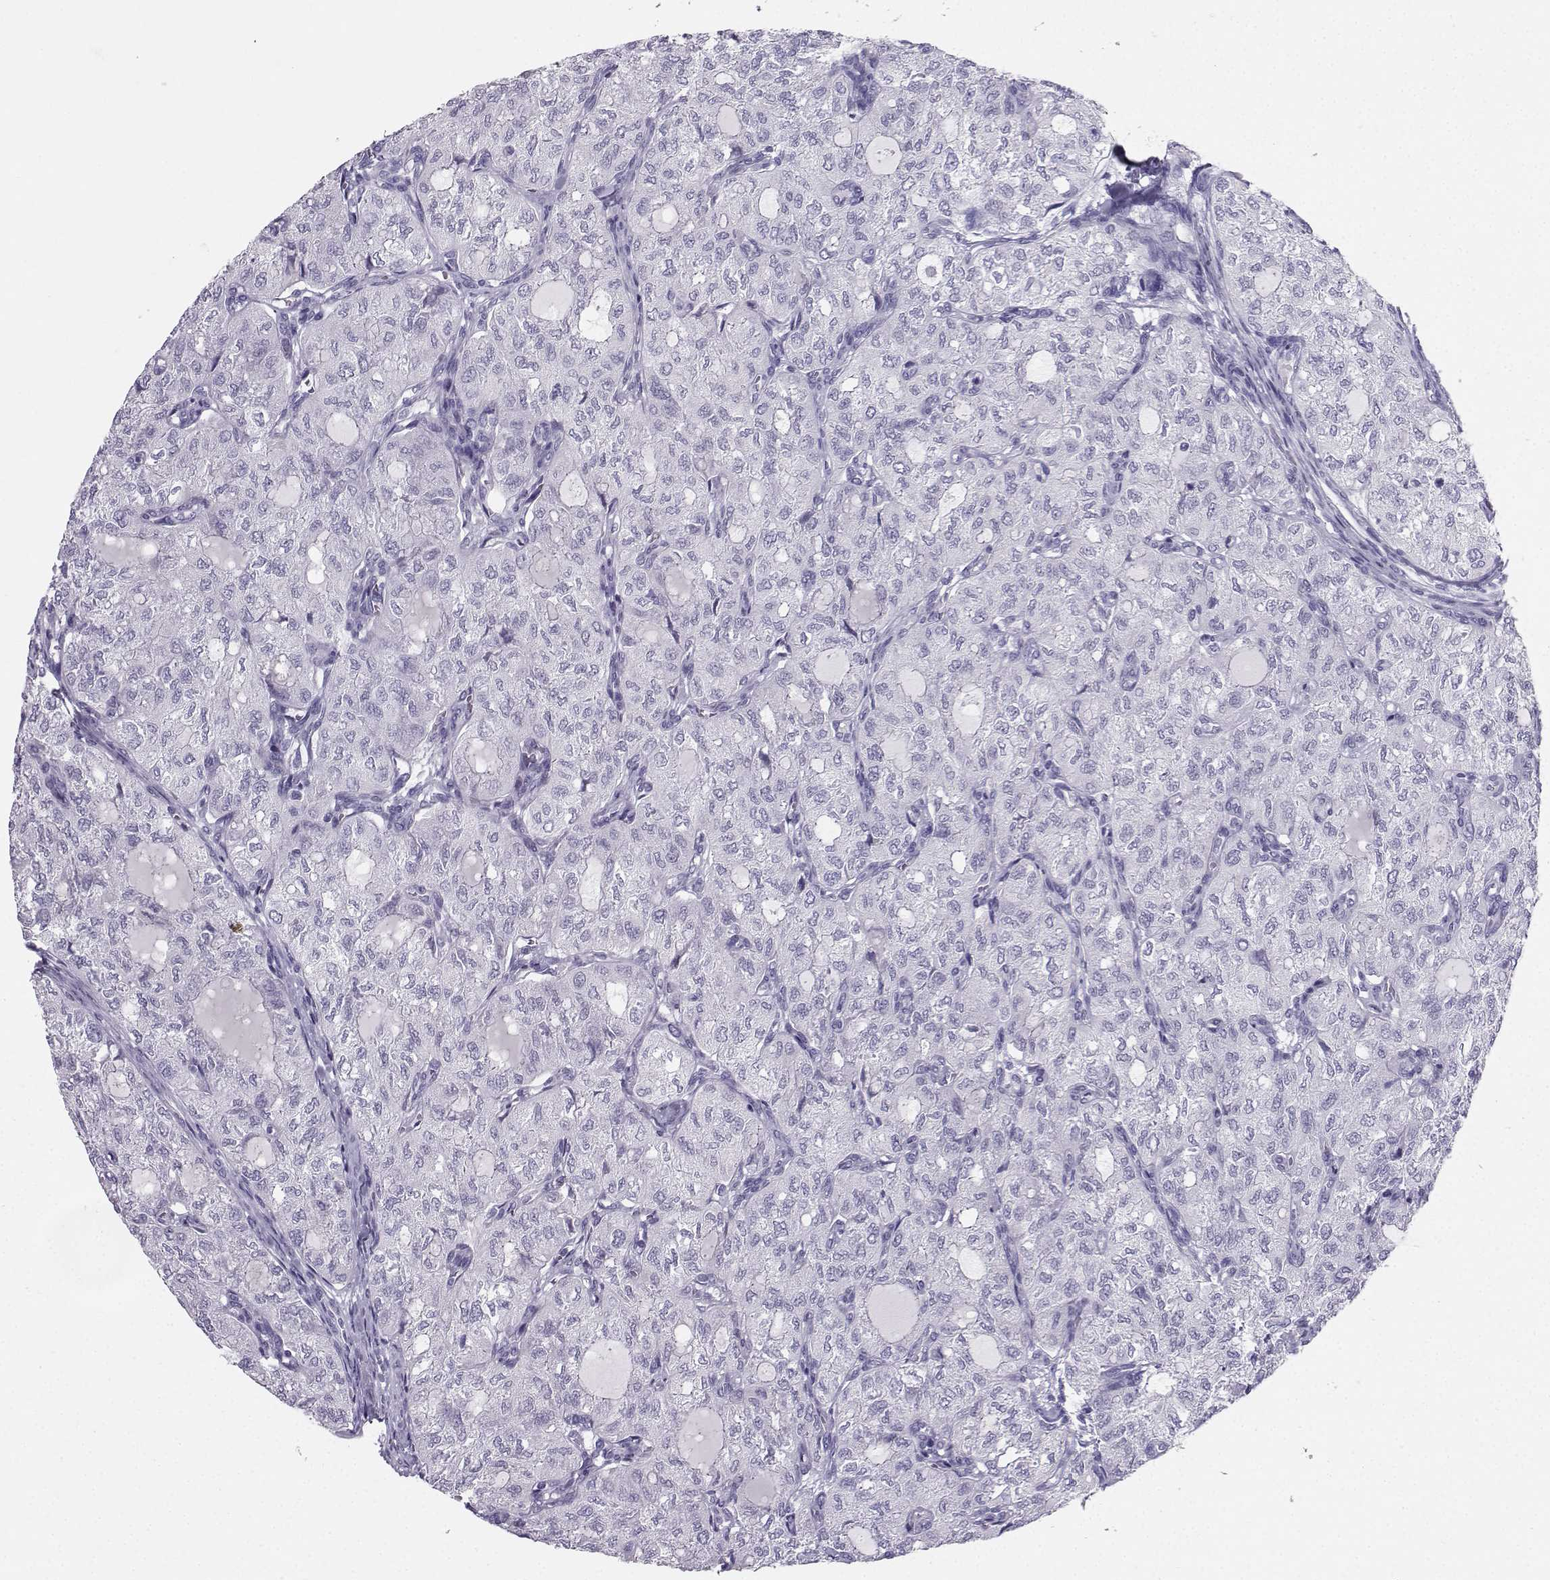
{"staining": {"intensity": "negative", "quantity": "none", "location": "none"}, "tissue": "thyroid cancer", "cell_type": "Tumor cells", "image_type": "cancer", "snomed": [{"axis": "morphology", "description": "Follicular adenoma carcinoma, NOS"}, {"axis": "topography", "description": "Thyroid gland"}], "caption": "Immunohistochemistry photomicrograph of human thyroid follicular adenoma carcinoma stained for a protein (brown), which demonstrates no expression in tumor cells.", "gene": "IQCD", "patient": {"sex": "male", "age": 75}}